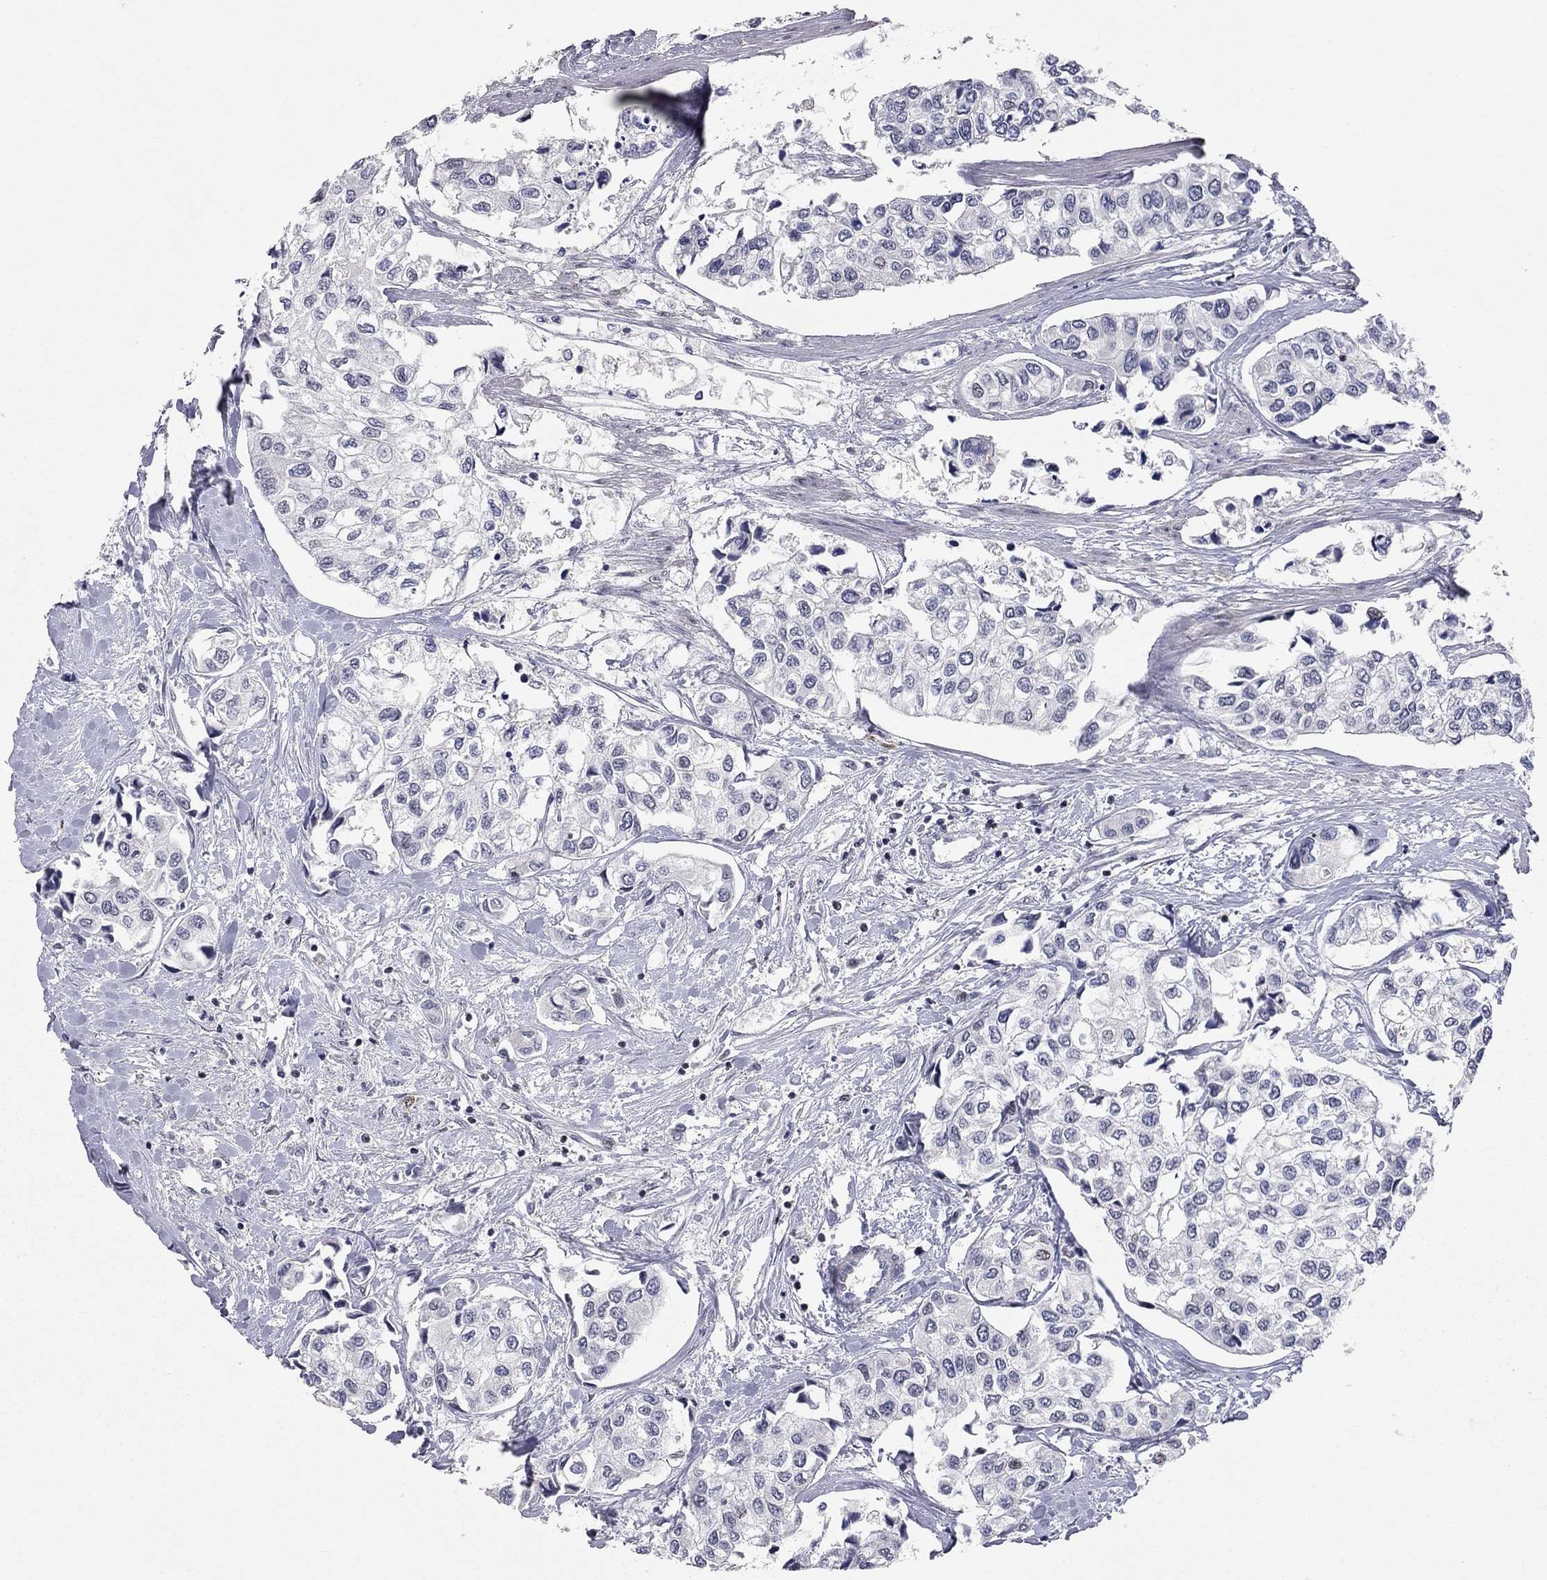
{"staining": {"intensity": "negative", "quantity": "none", "location": "none"}, "tissue": "urothelial cancer", "cell_type": "Tumor cells", "image_type": "cancer", "snomed": [{"axis": "morphology", "description": "Urothelial carcinoma, High grade"}, {"axis": "topography", "description": "Urinary bladder"}], "caption": "An IHC micrograph of urothelial cancer is shown. There is no staining in tumor cells of urothelial cancer.", "gene": "HDAC3", "patient": {"sex": "male", "age": 73}}